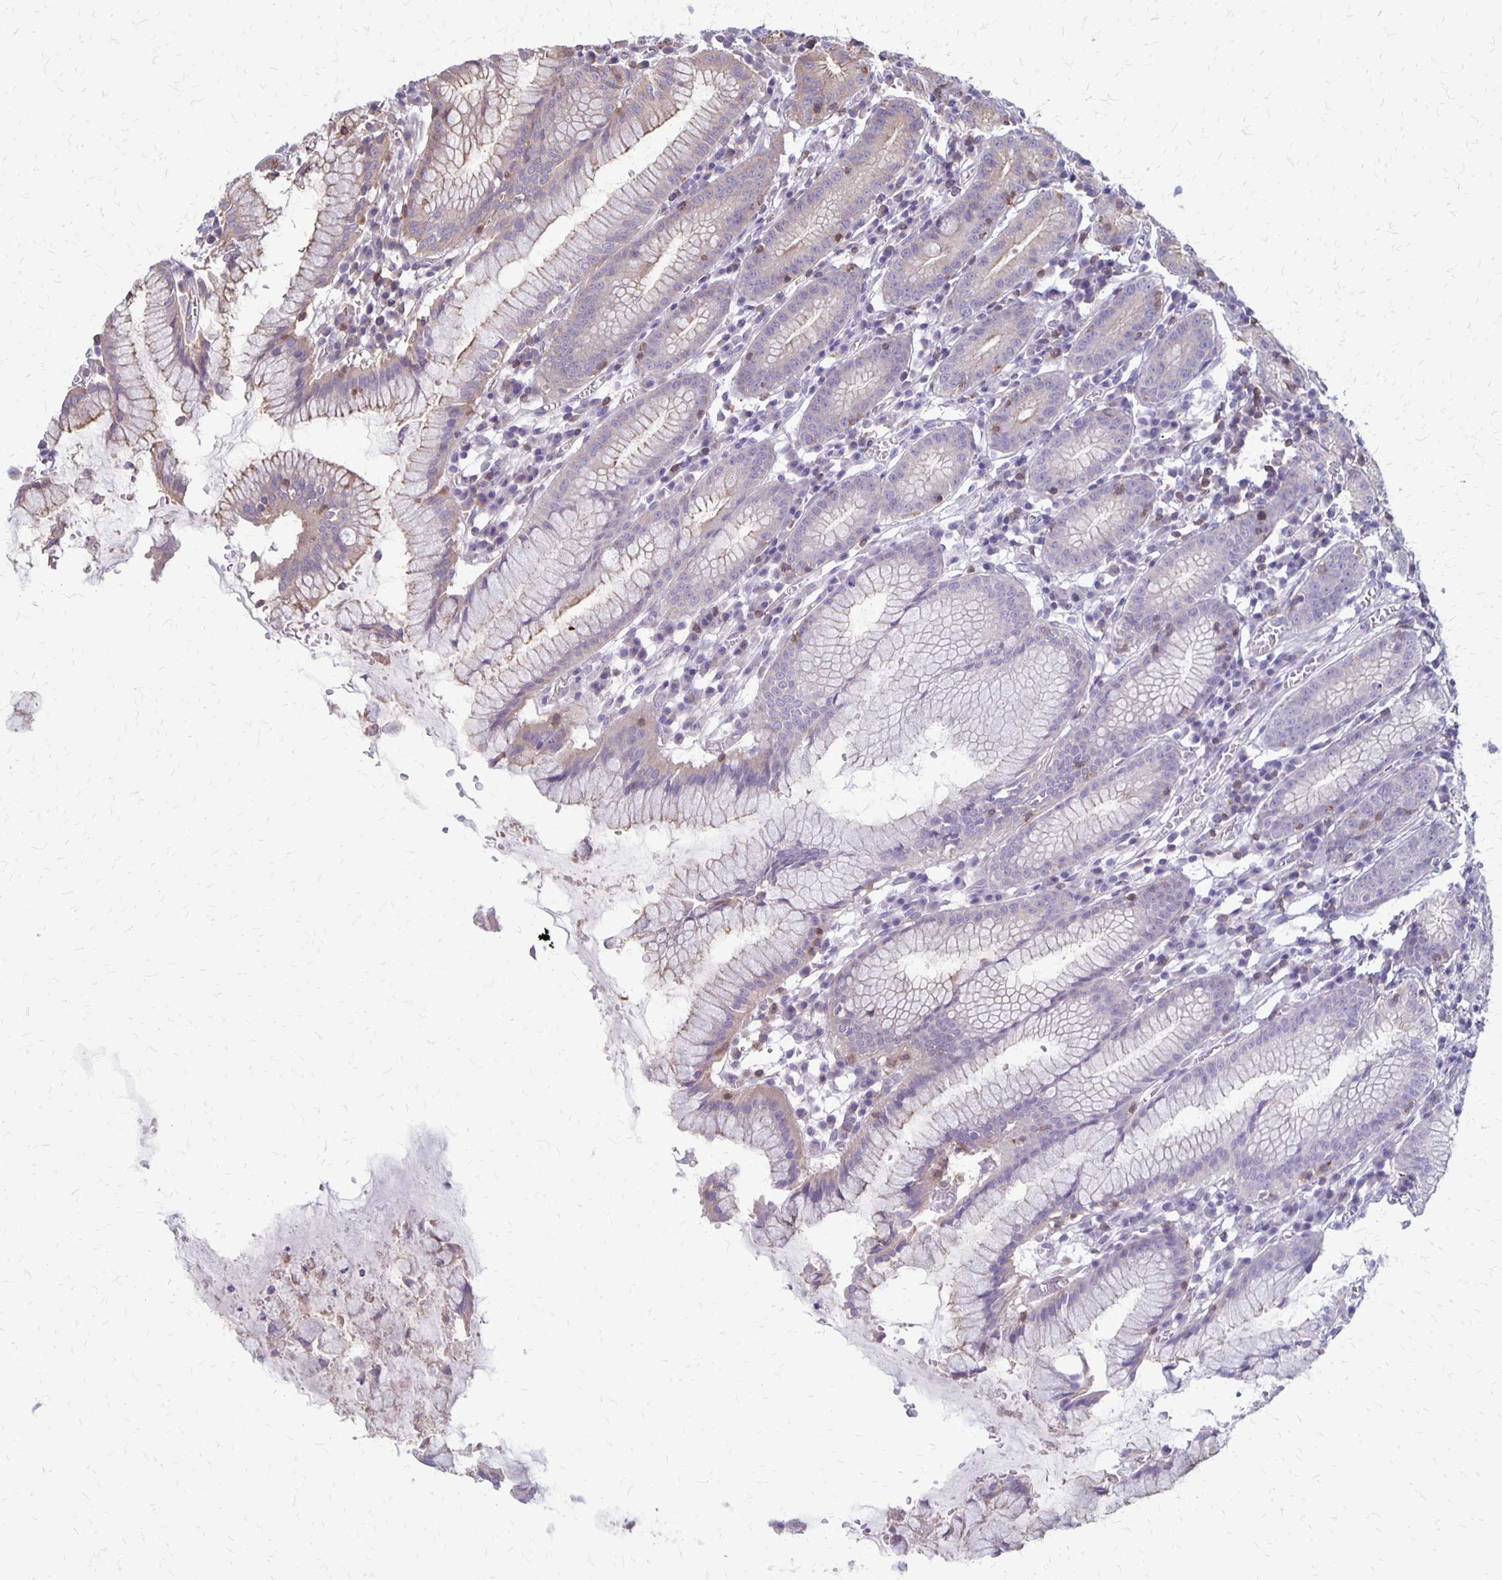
{"staining": {"intensity": "moderate", "quantity": "<25%", "location": "cytoplasmic/membranous"}, "tissue": "stomach", "cell_type": "Glandular cells", "image_type": "normal", "snomed": [{"axis": "morphology", "description": "Normal tissue, NOS"}, {"axis": "topography", "description": "Stomach"}], "caption": "Protein positivity by immunohistochemistry (IHC) displays moderate cytoplasmic/membranous expression in approximately <25% of glandular cells in unremarkable stomach. The protein of interest is shown in brown color, while the nuclei are stained blue.", "gene": "SEPTIN5", "patient": {"sex": "male", "age": 55}}